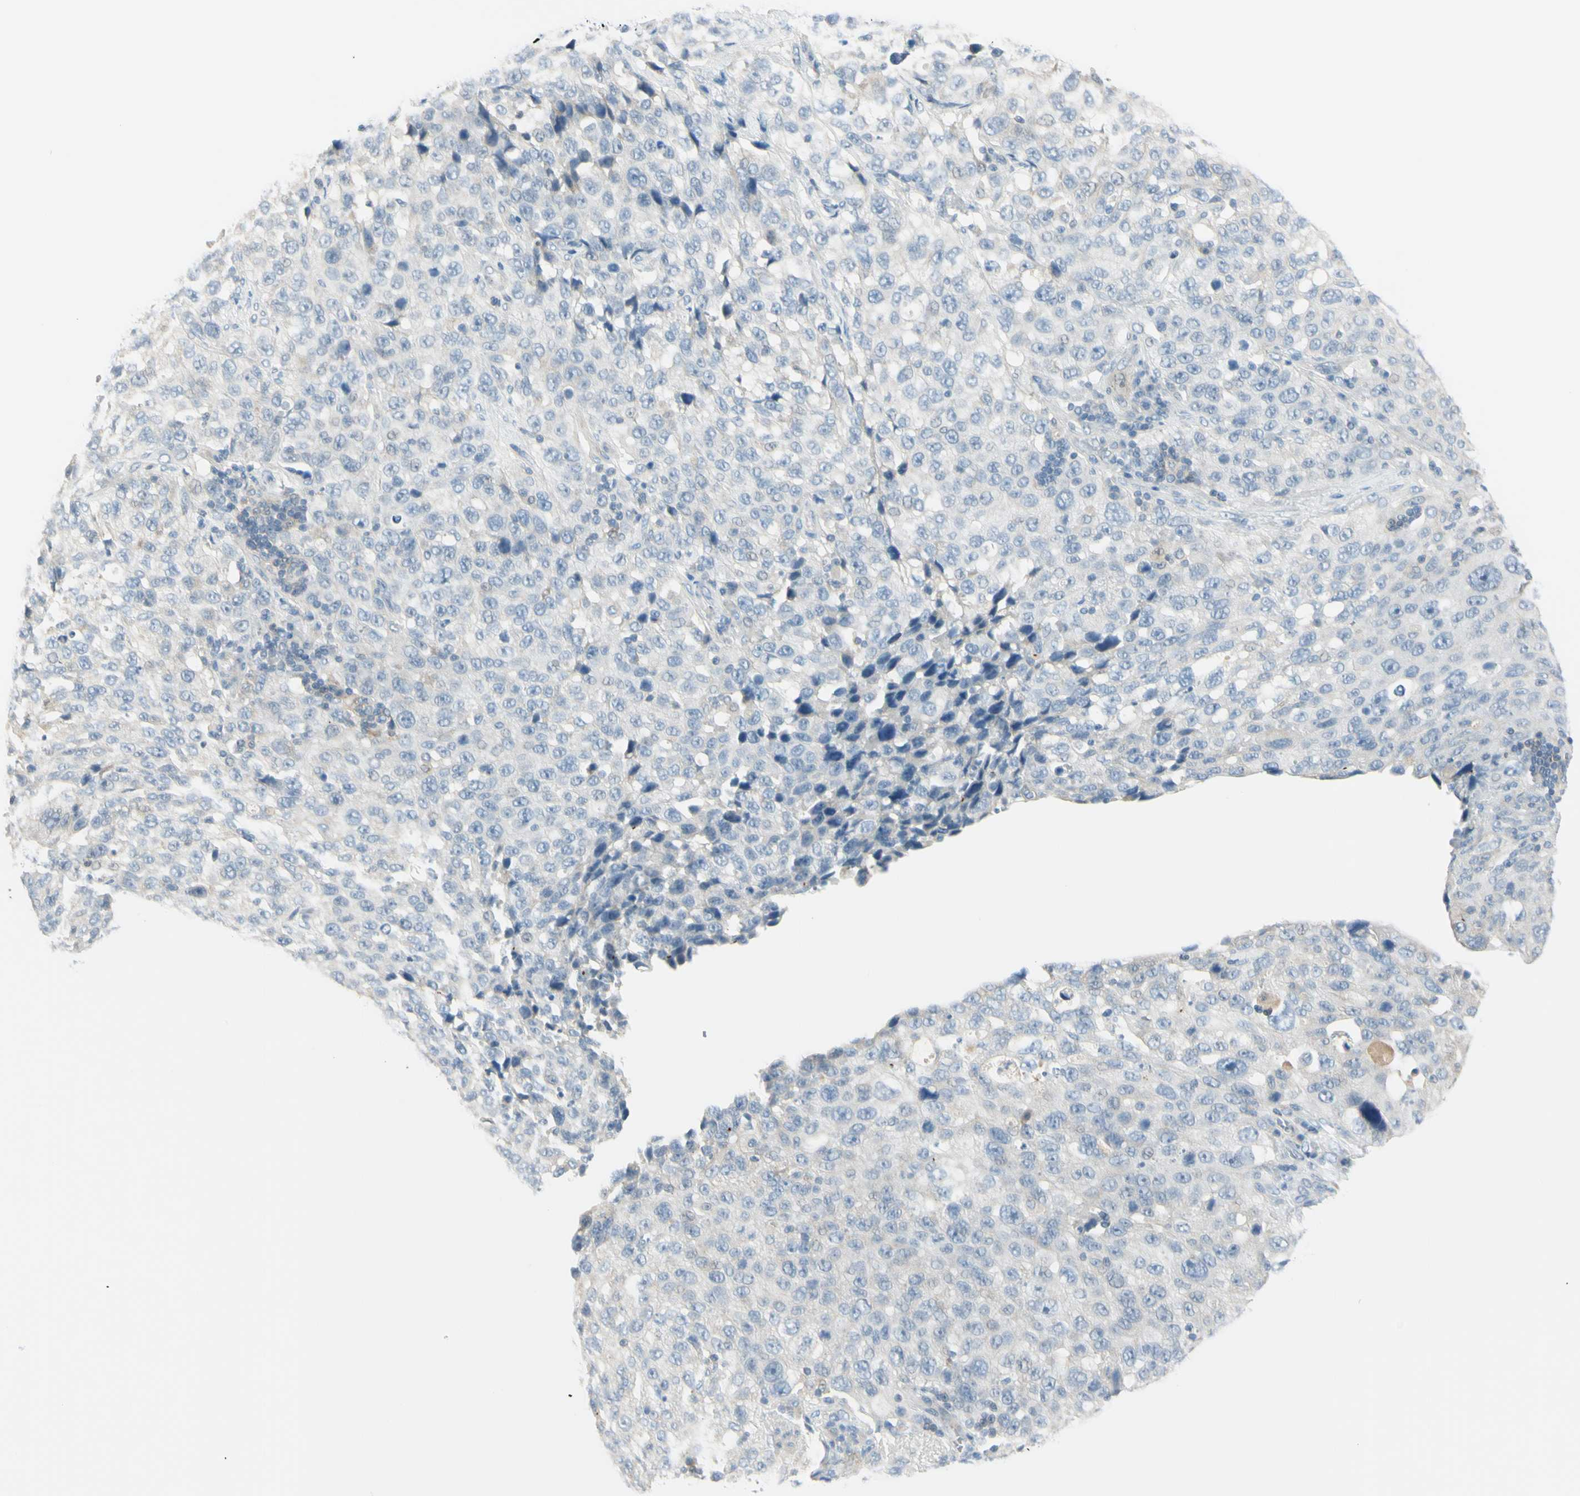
{"staining": {"intensity": "negative", "quantity": "none", "location": "none"}, "tissue": "stomach cancer", "cell_type": "Tumor cells", "image_type": "cancer", "snomed": [{"axis": "morphology", "description": "Normal tissue, NOS"}, {"axis": "morphology", "description": "Adenocarcinoma, NOS"}, {"axis": "topography", "description": "Stomach"}], "caption": "Stomach cancer (adenocarcinoma) stained for a protein using IHC reveals no expression tumor cells.", "gene": "ASB9", "patient": {"sex": "male", "age": 48}}